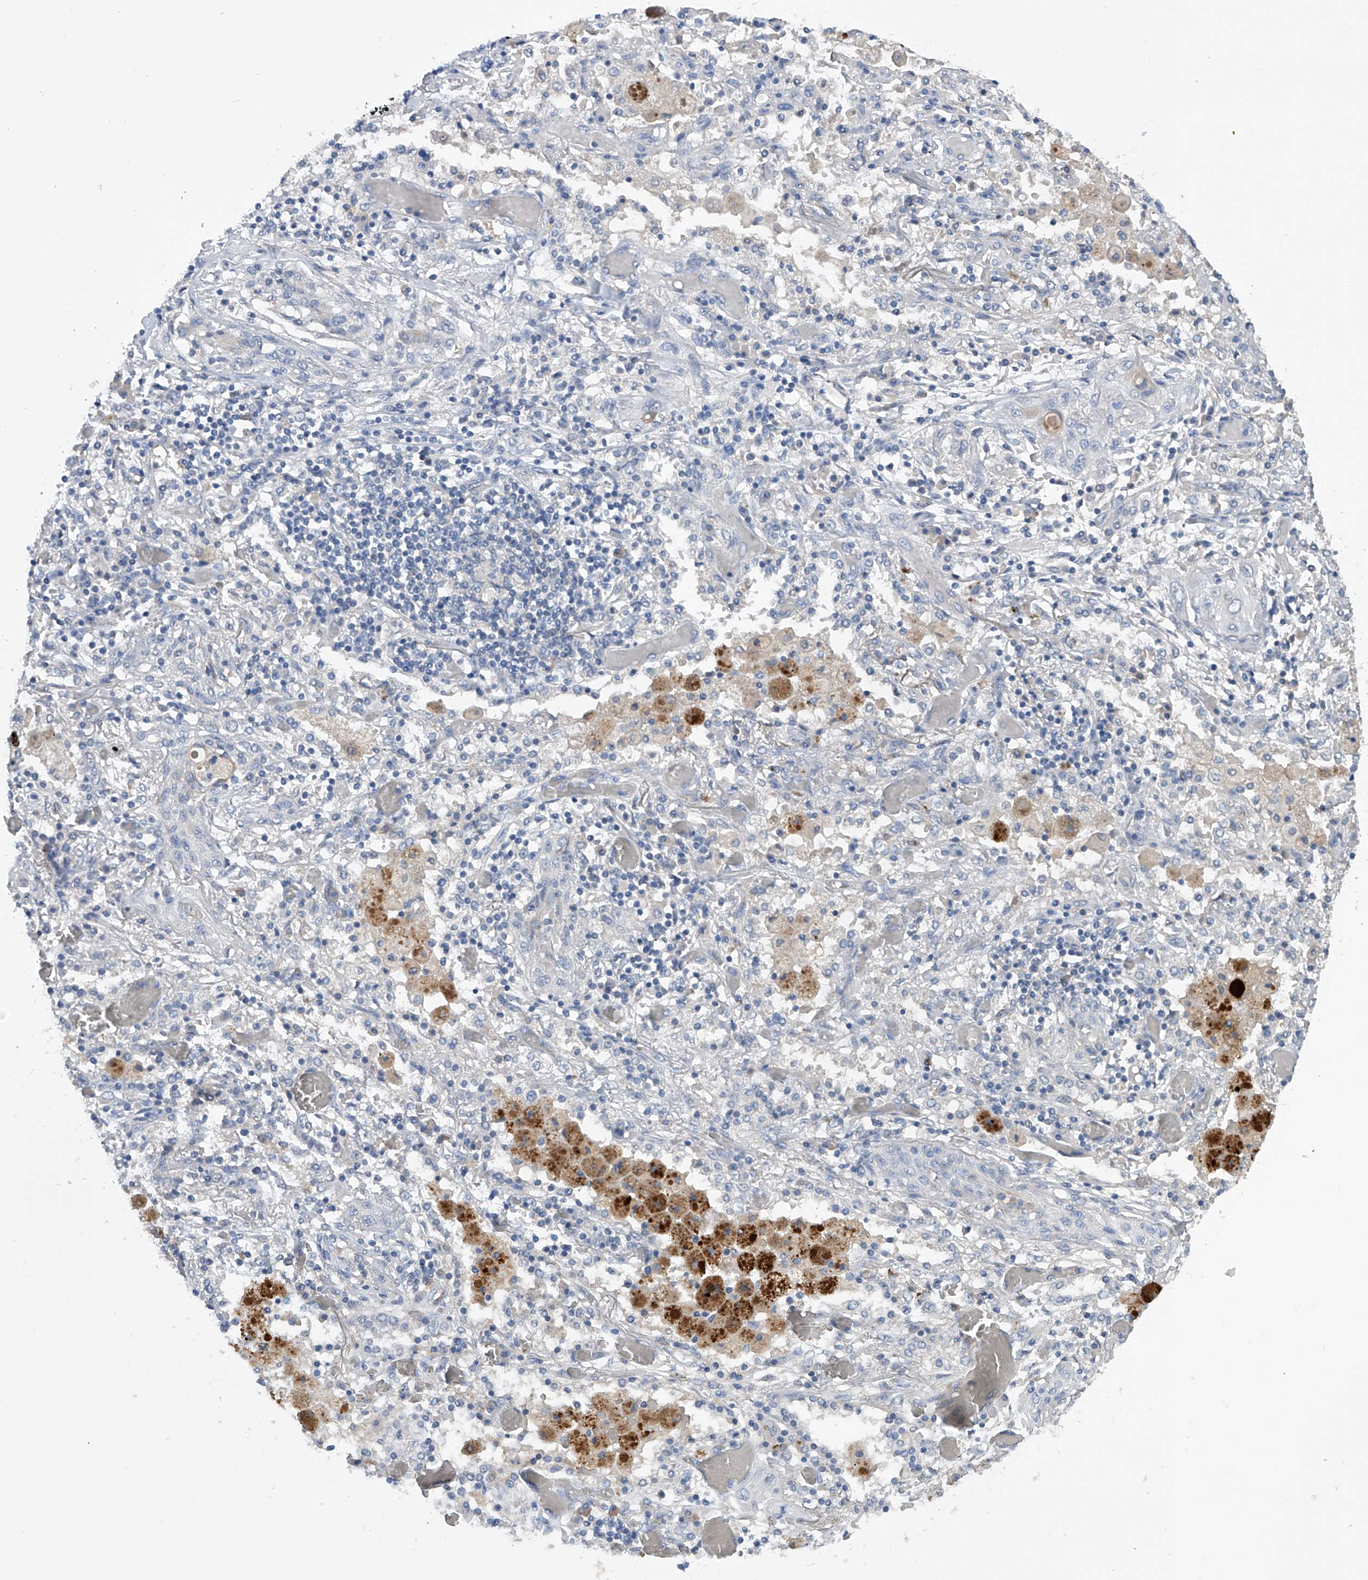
{"staining": {"intensity": "negative", "quantity": "none", "location": "none"}, "tissue": "lung cancer", "cell_type": "Tumor cells", "image_type": "cancer", "snomed": [{"axis": "morphology", "description": "Squamous cell carcinoma, NOS"}, {"axis": "topography", "description": "Lung"}], "caption": "A high-resolution micrograph shows immunohistochemistry (IHC) staining of squamous cell carcinoma (lung), which shows no significant expression in tumor cells.", "gene": "PCSK5", "patient": {"sex": "female", "age": 47}}